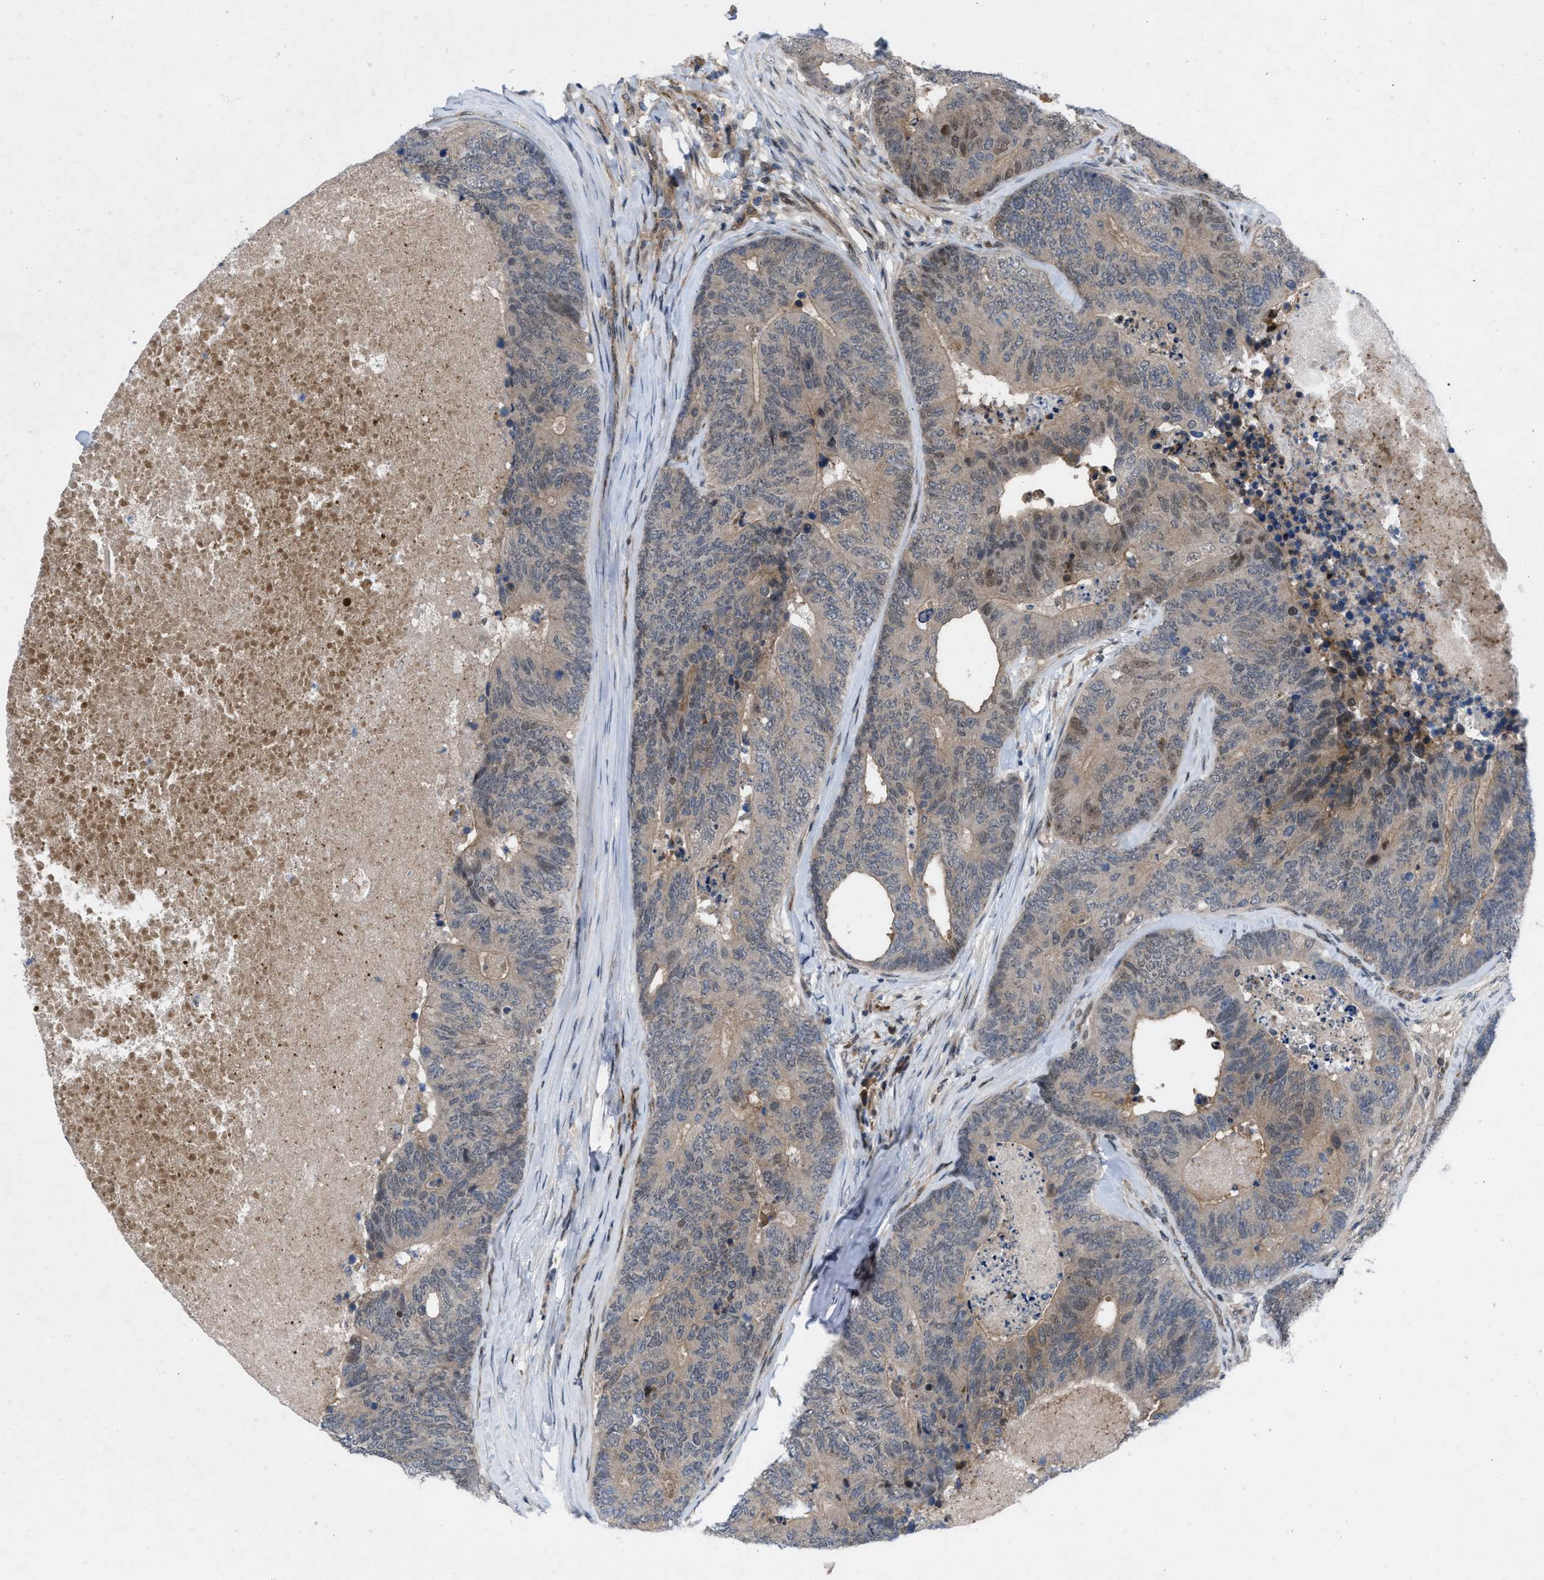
{"staining": {"intensity": "moderate", "quantity": ">75%", "location": "cytoplasmic/membranous"}, "tissue": "colorectal cancer", "cell_type": "Tumor cells", "image_type": "cancer", "snomed": [{"axis": "morphology", "description": "Adenocarcinoma, NOS"}, {"axis": "topography", "description": "Colon"}], "caption": "A brown stain highlights moderate cytoplasmic/membranous expression of a protein in human colorectal cancer (adenocarcinoma) tumor cells. (DAB (3,3'-diaminobenzidine) IHC, brown staining for protein, blue staining for nuclei).", "gene": "IL17RE", "patient": {"sex": "female", "age": 67}}